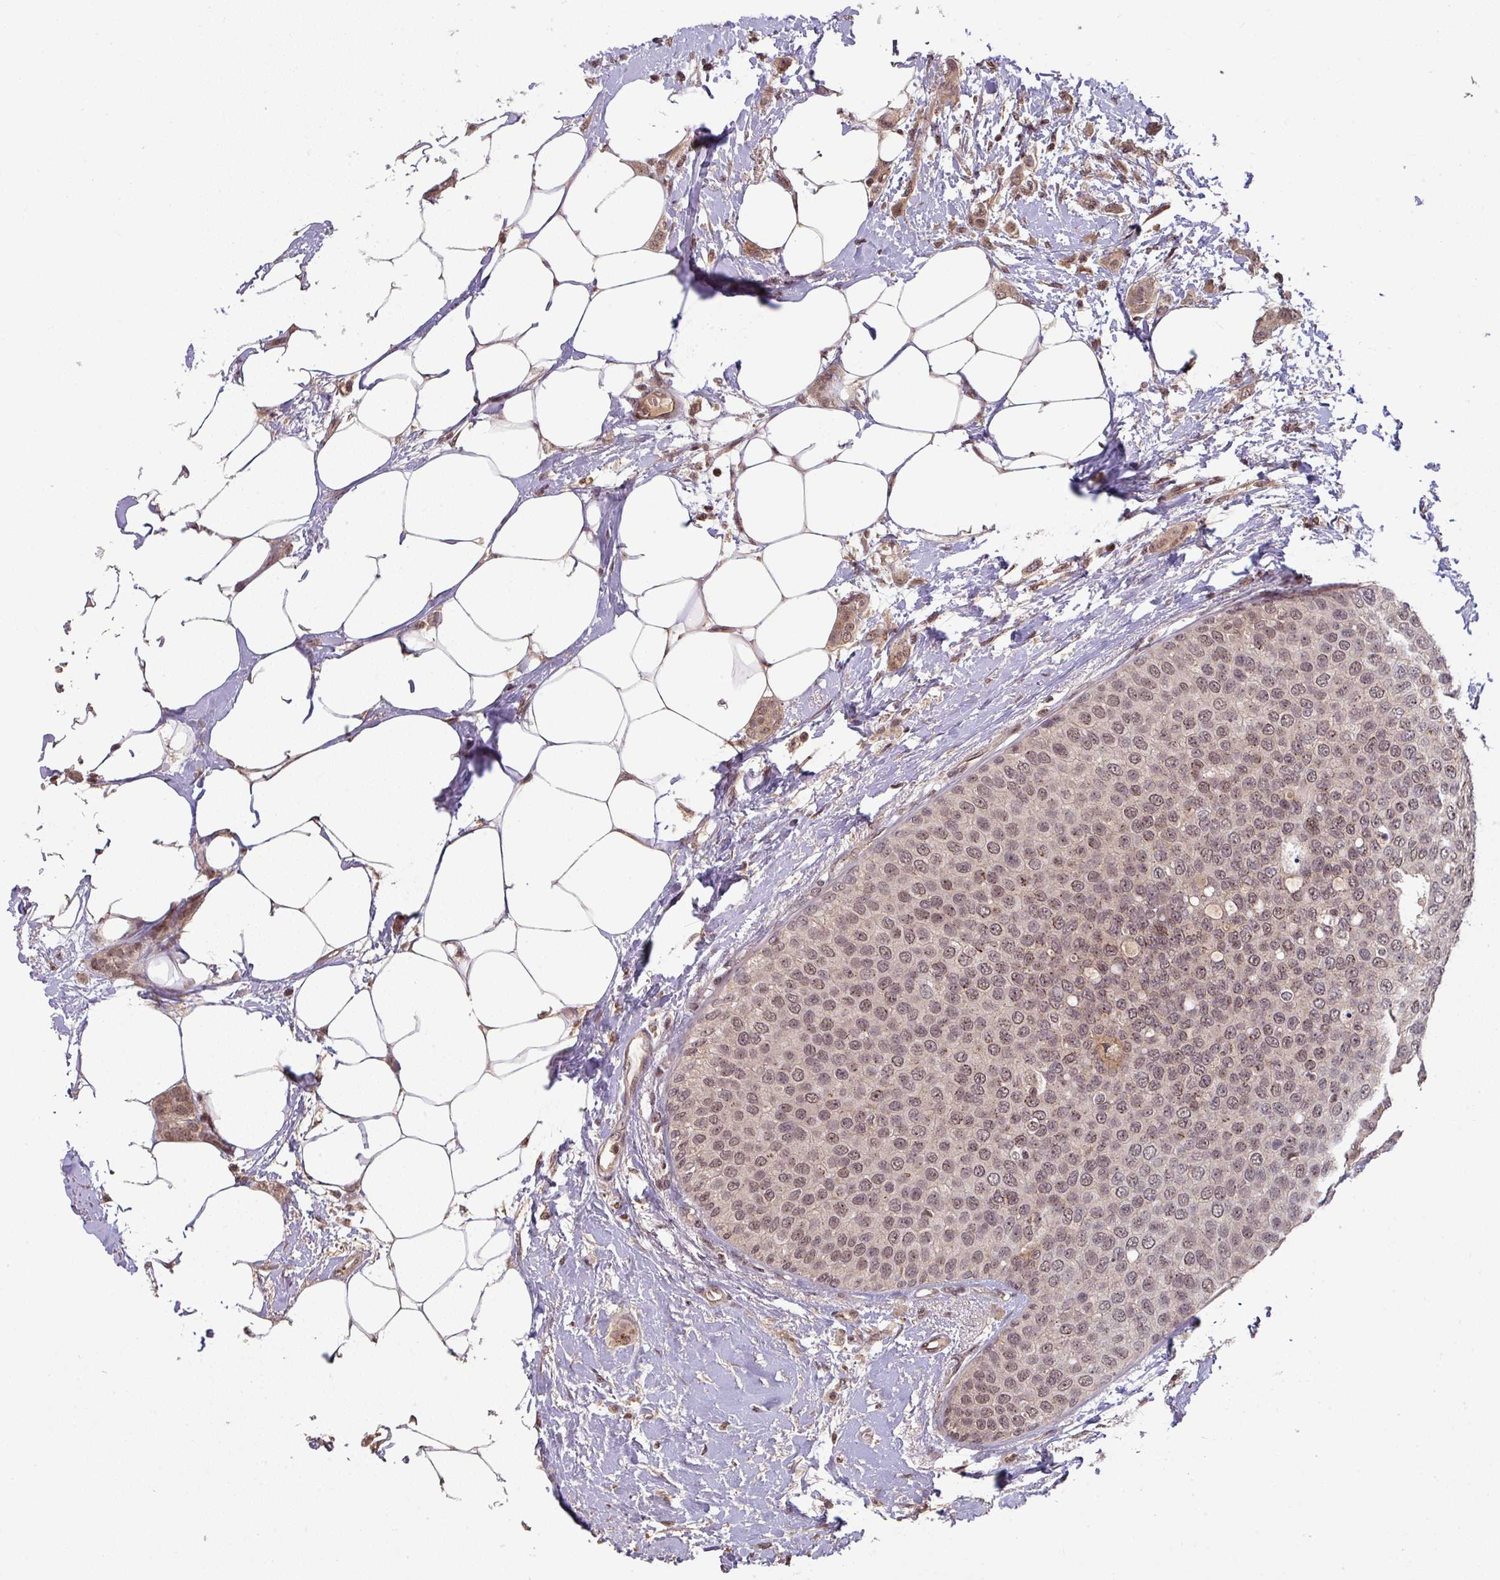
{"staining": {"intensity": "moderate", "quantity": ">75%", "location": "cytoplasmic/membranous,nuclear"}, "tissue": "breast cancer", "cell_type": "Tumor cells", "image_type": "cancer", "snomed": [{"axis": "morphology", "description": "Duct carcinoma"}, {"axis": "topography", "description": "Breast"}], "caption": "Immunohistochemistry of human intraductal carcinoma (breast) demonstrates medium levels of moderate cytoplasmic/membranous and nuclear staining in approximately >75% of tumor cells.", "gene": "ZBTB14", "patient": {"sex": "female", "age": 72}}